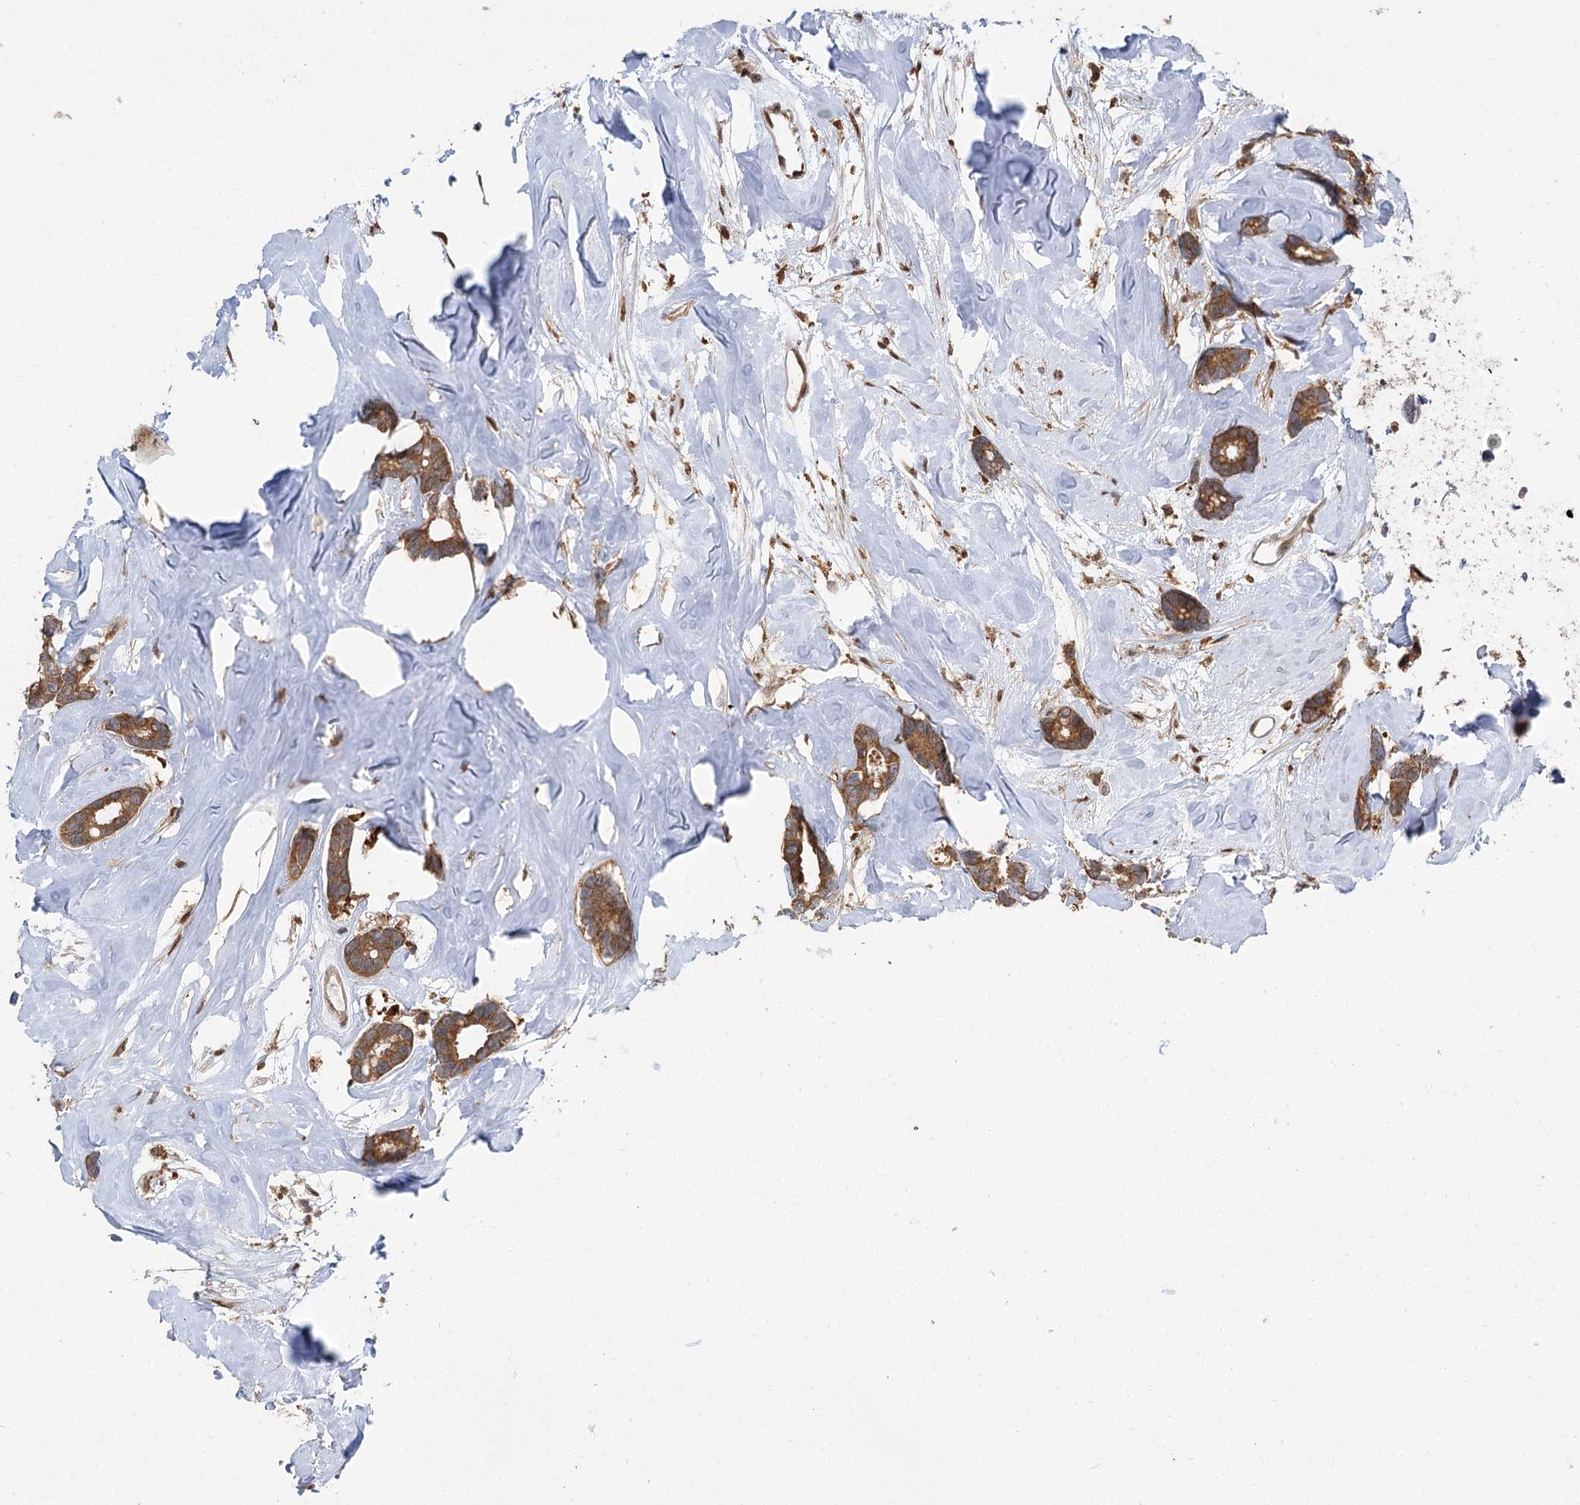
{"staining": {"intensity": "moderate", "quantity": ">75%", "location": "cytoplasmic/membranous"}, "tissue": "breast cancer", "cell_type": "Tumor cells", "image_type": "cancer", "snomed": [{"axis": "morphology", "description": "Duct carcinoma"}, {"axis": "topography", "description": "Breast"}], "caption": "DAB immunohistochemical staining of human breast cancer shows moderate cytoplasmic/membranous protein positivity in approximately >75% of tumor cells. (Stains: DAB (3,3'-diaminobenzidine) in brown, nuclei in blue, Microscopy: brightfield microscopy at high magnification).", "gene": "C12orf4", "patient": {"sex": "female", "age": 87}}